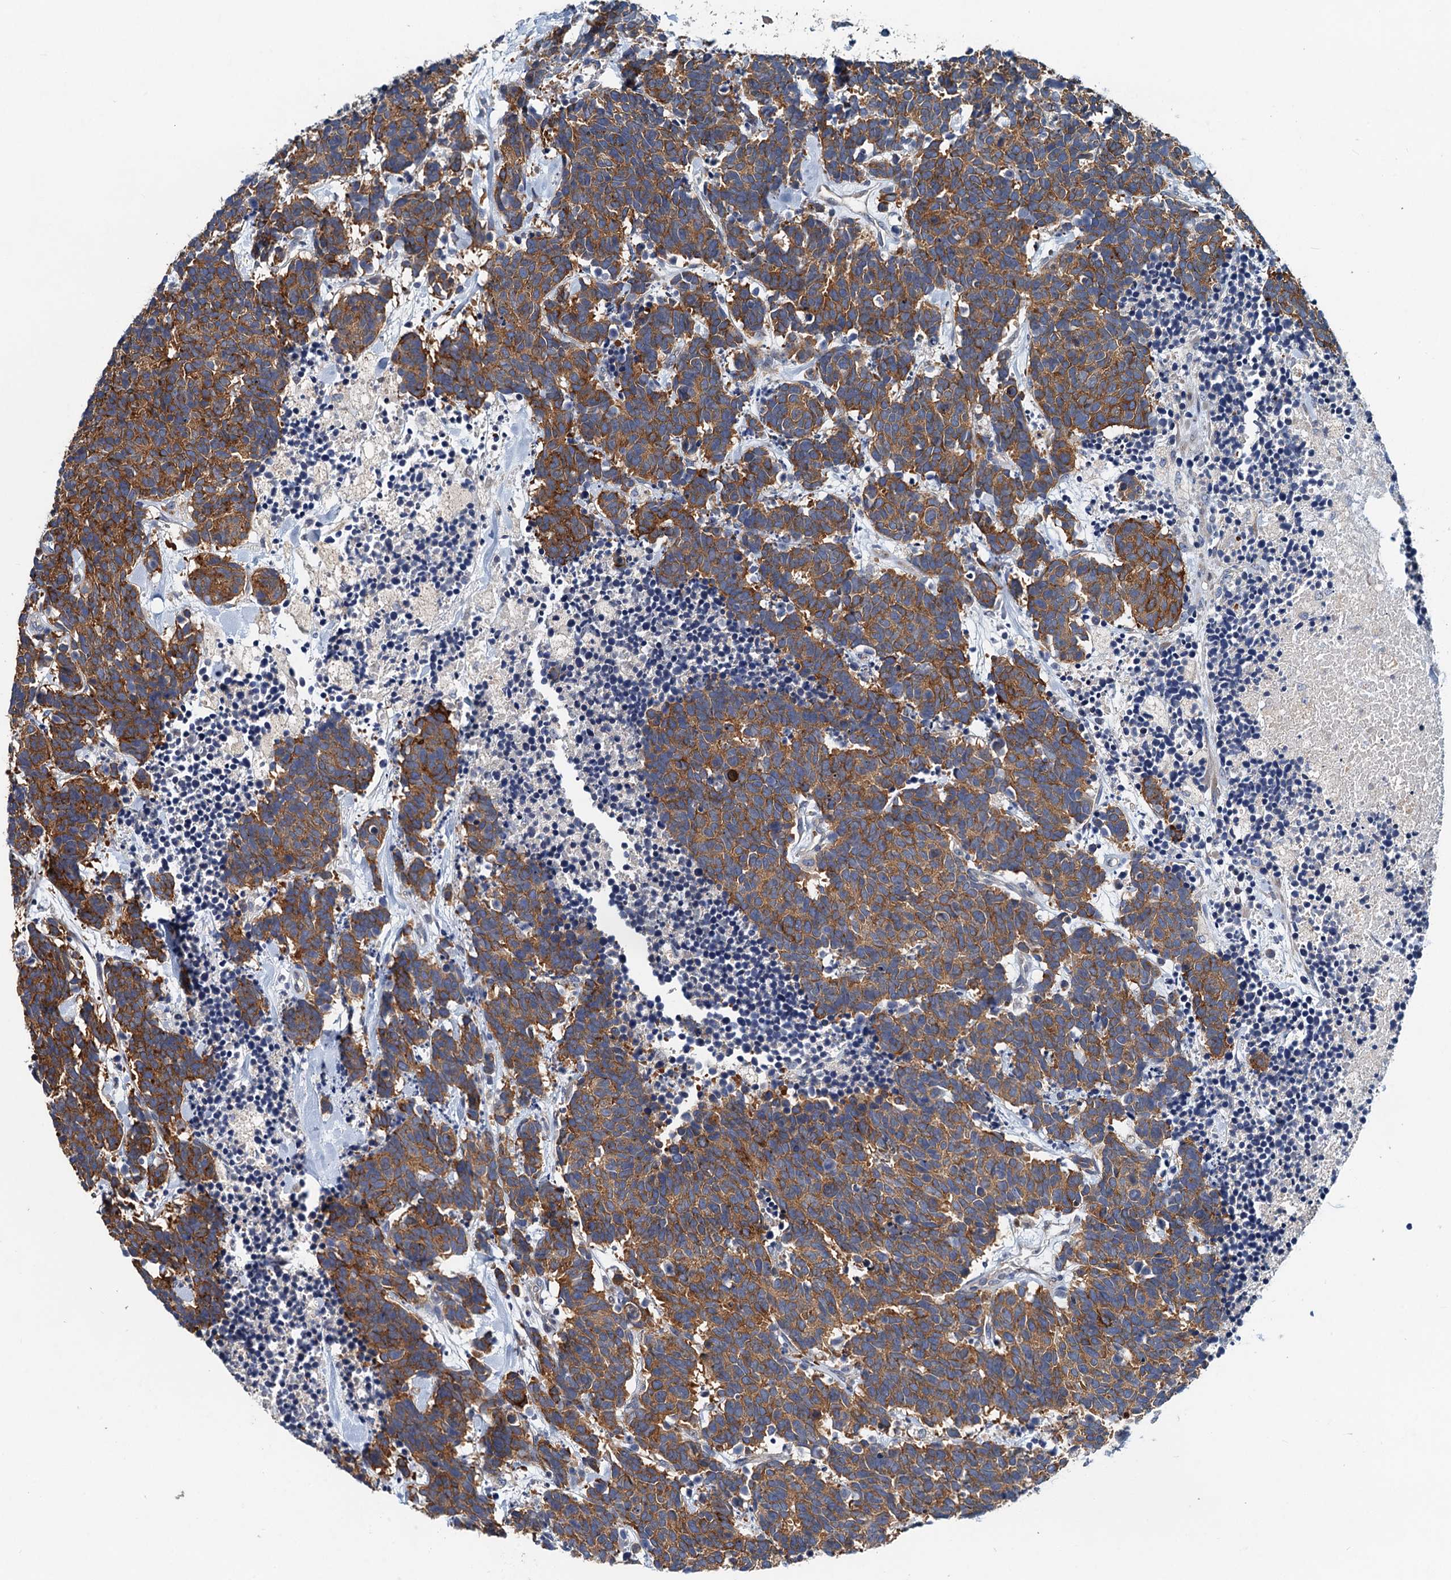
{"staining": {"intensity": "moderate", "quantity": ">75%", "location": "cytoplasmic/membranous"}, "tissue": "carcinoid", "cell_type": "Tumor cells", "image_type": "cancer", "snomed": [{"axis": "morphology", "description": "Carcinoma, NOS"}, {"axis": "morphology", "description": "Carcinoid, malignant, NOS"}, {"axis": "topography", "description": "Prostate"}], "caption": "A micrograph of malignant carcinoid stained for a protein reveals moderate cytoplasmic/membranous brown staining in tumor cells.", "gene": "NBEA", "patient": {"sex": "male", "age": 57}}